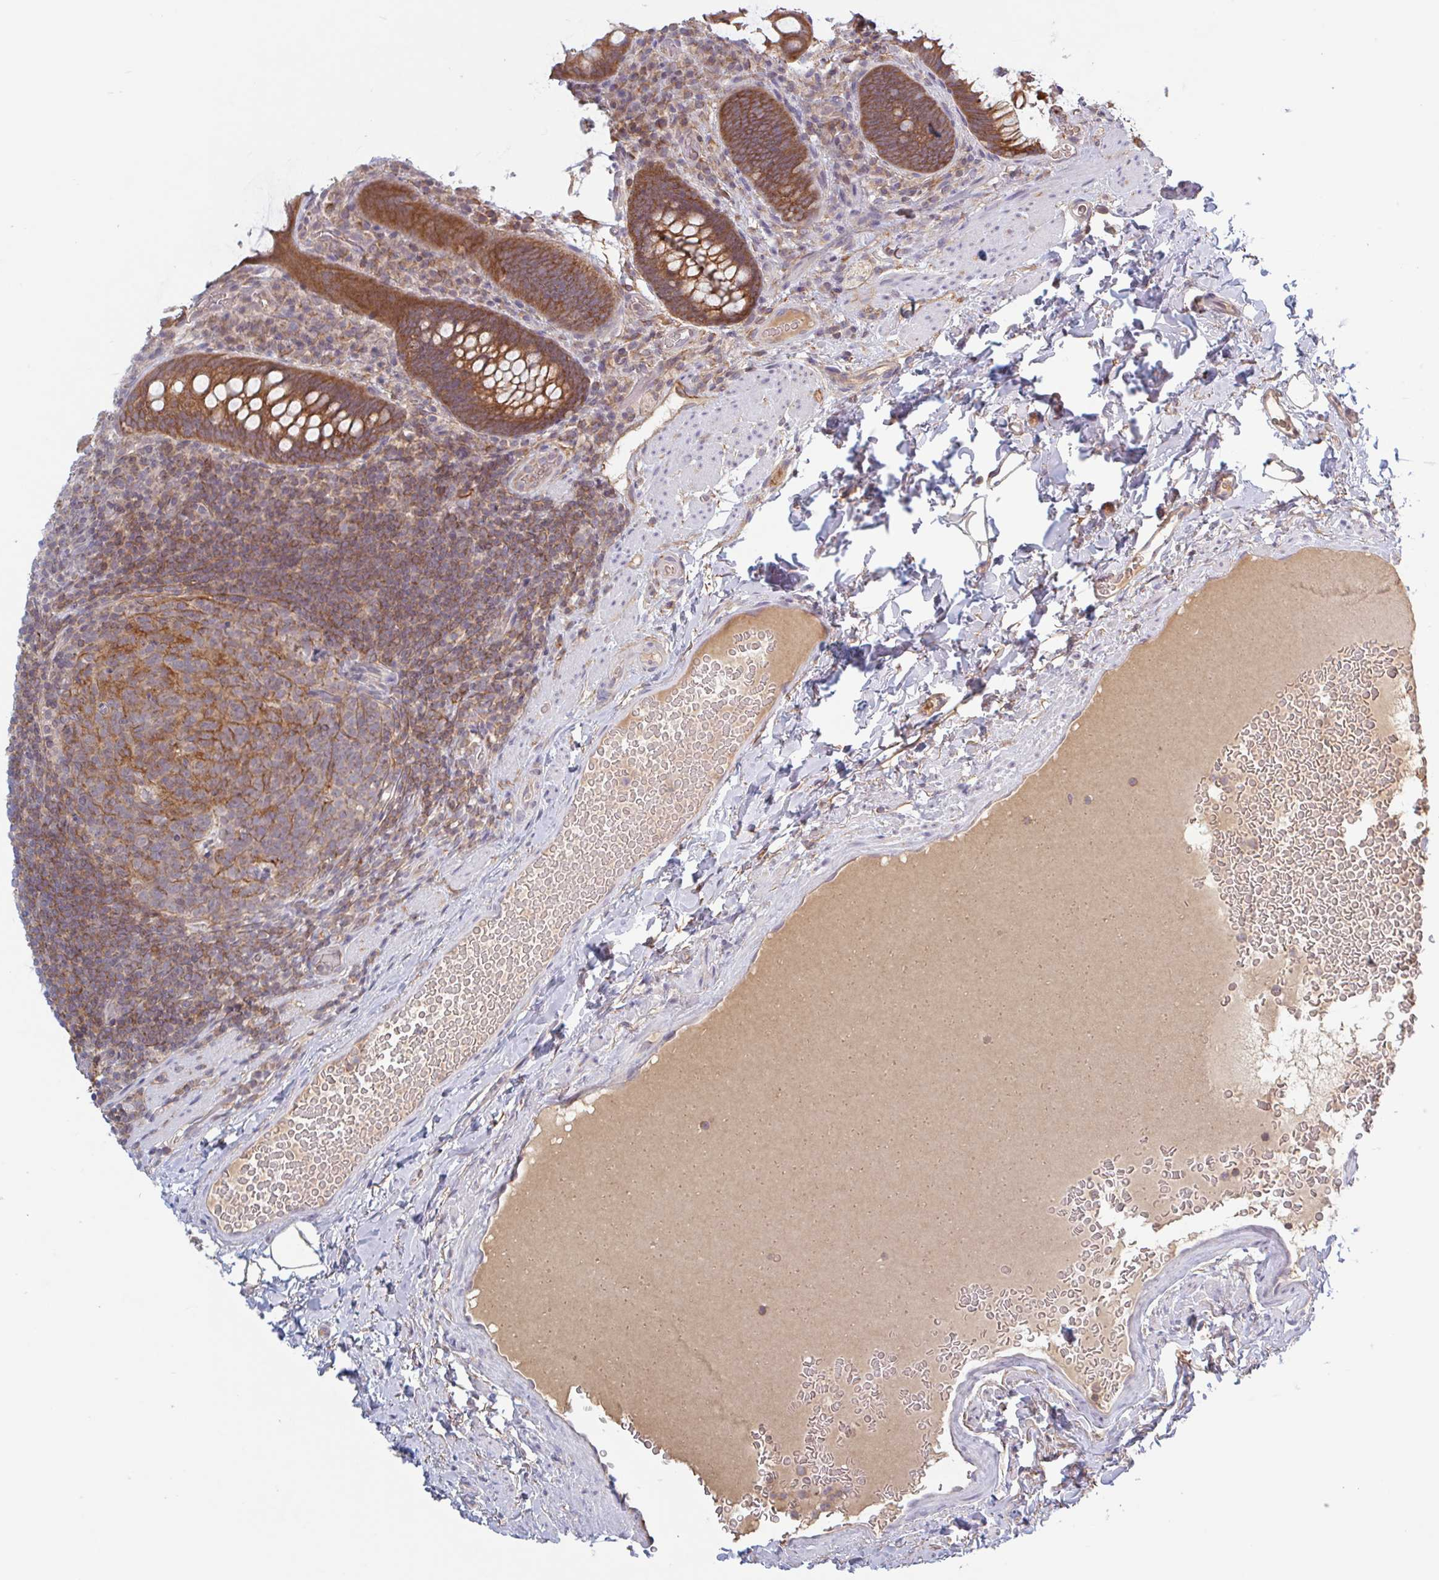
{"staining": {"intensity": "strong", "quantity": ">75%", "location": "cytoplasmic/membranous"}, "tissue": "rectum", "cell_type": "Glandular cells", "image_type": "normal", "snomed": [{"axis": "morphology", "description": "Normal tissue, NOS"}, {"axis": "topography", "description": "Rectum"}], "caption": "A high-resolution photomicrograph shows immunohistochemistry staining of normal rectum, which reveals strong cytoplasmic/membranous positivity in about >75% of glandular cells.", "gene": "SURF1", "patient": {"sex": "female", "age": 69}}